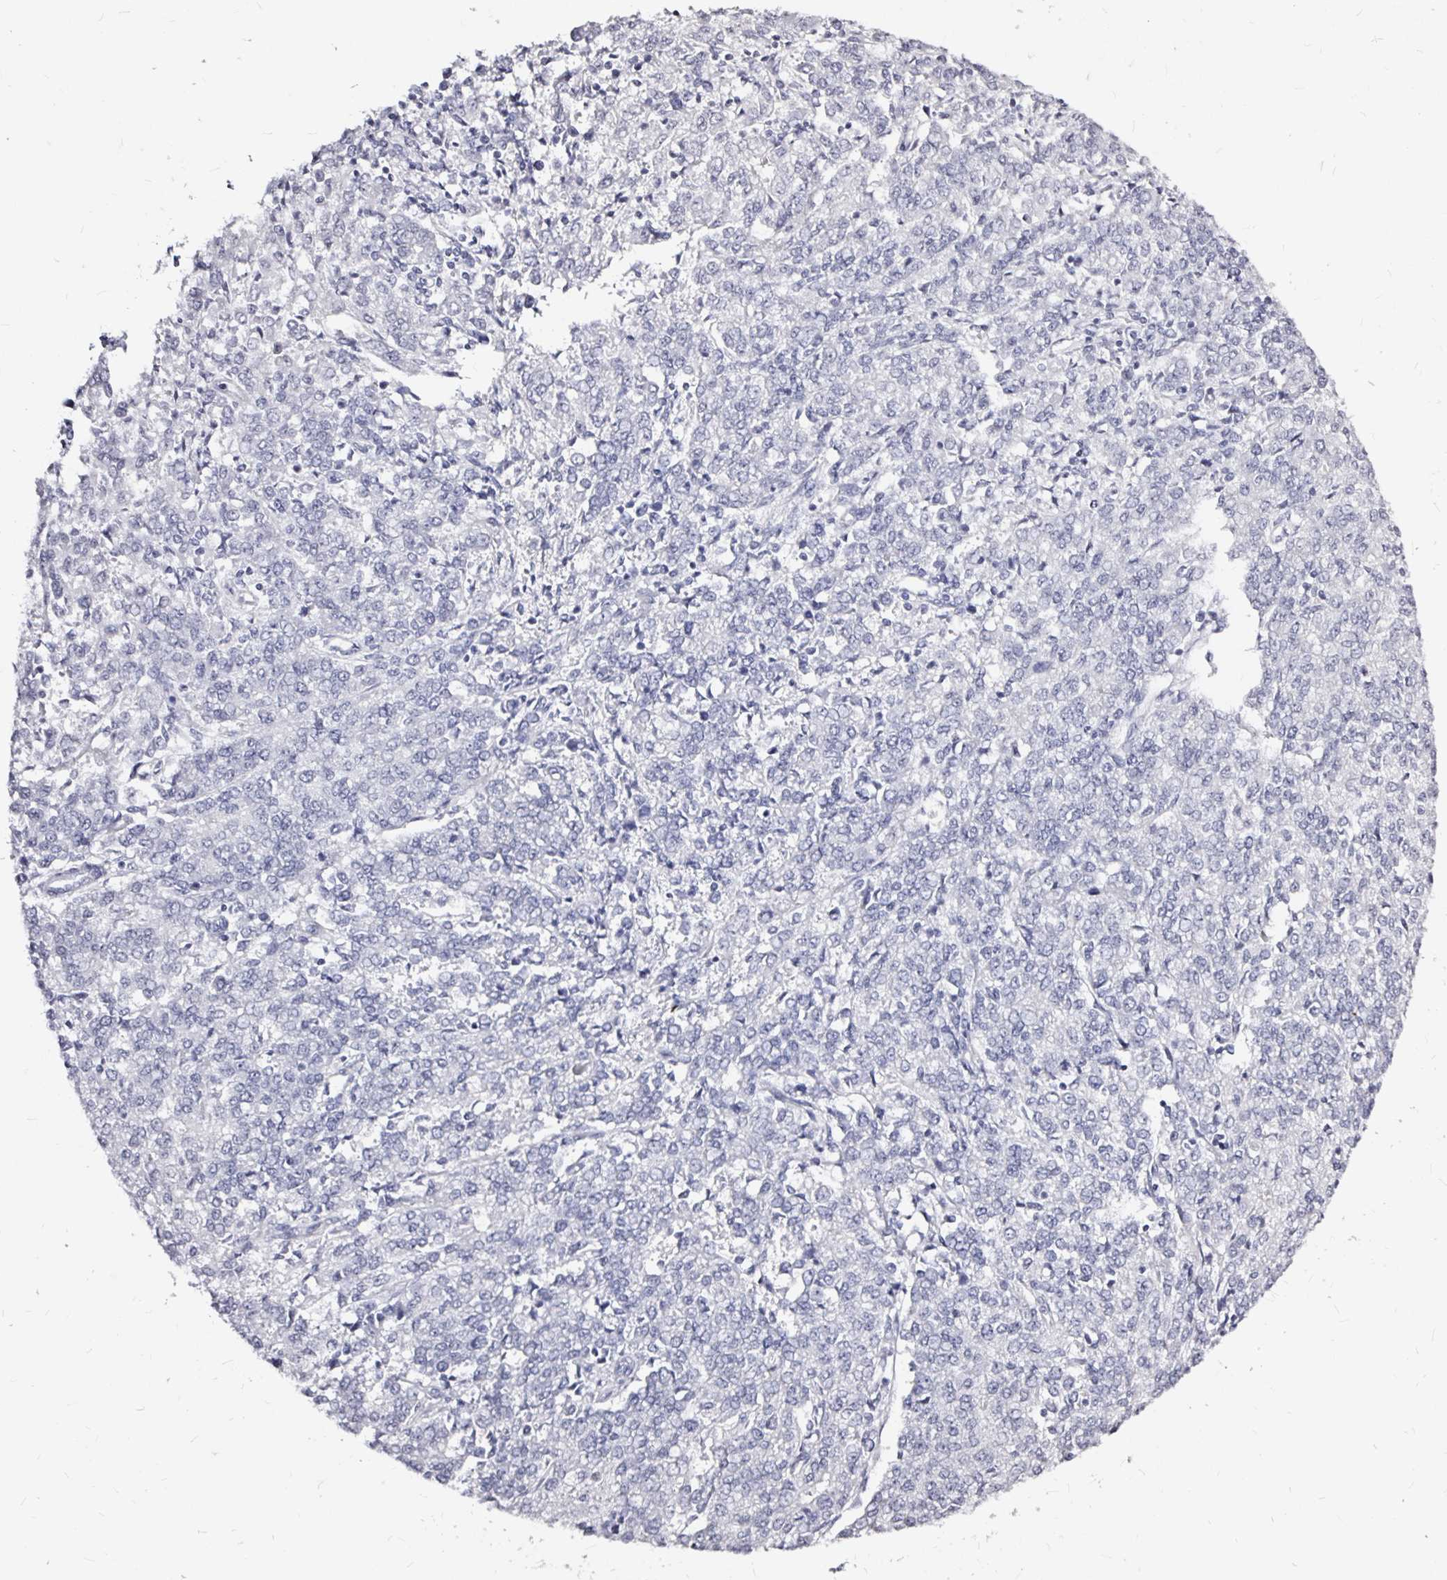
{"staining": {"intensity": "negative", "quantity": "none", "location": "none"}, "tissue": "endometrial cancer", "cell_type": "Tumor cells", "image_type": "cancer", "snomed": [{"axis": "morphology", "description": "Adenocarcinoma, NOS"}, {"axis": "topography", "description": "Endometrium"}], "caption": "This is a histopathology image of immunohistochemistry (IHC) staining of endometrial cancer, which shows no staining in tumor cells.", "gene": "LUZP4", "patient": {"sex": "female", "age": 50}}